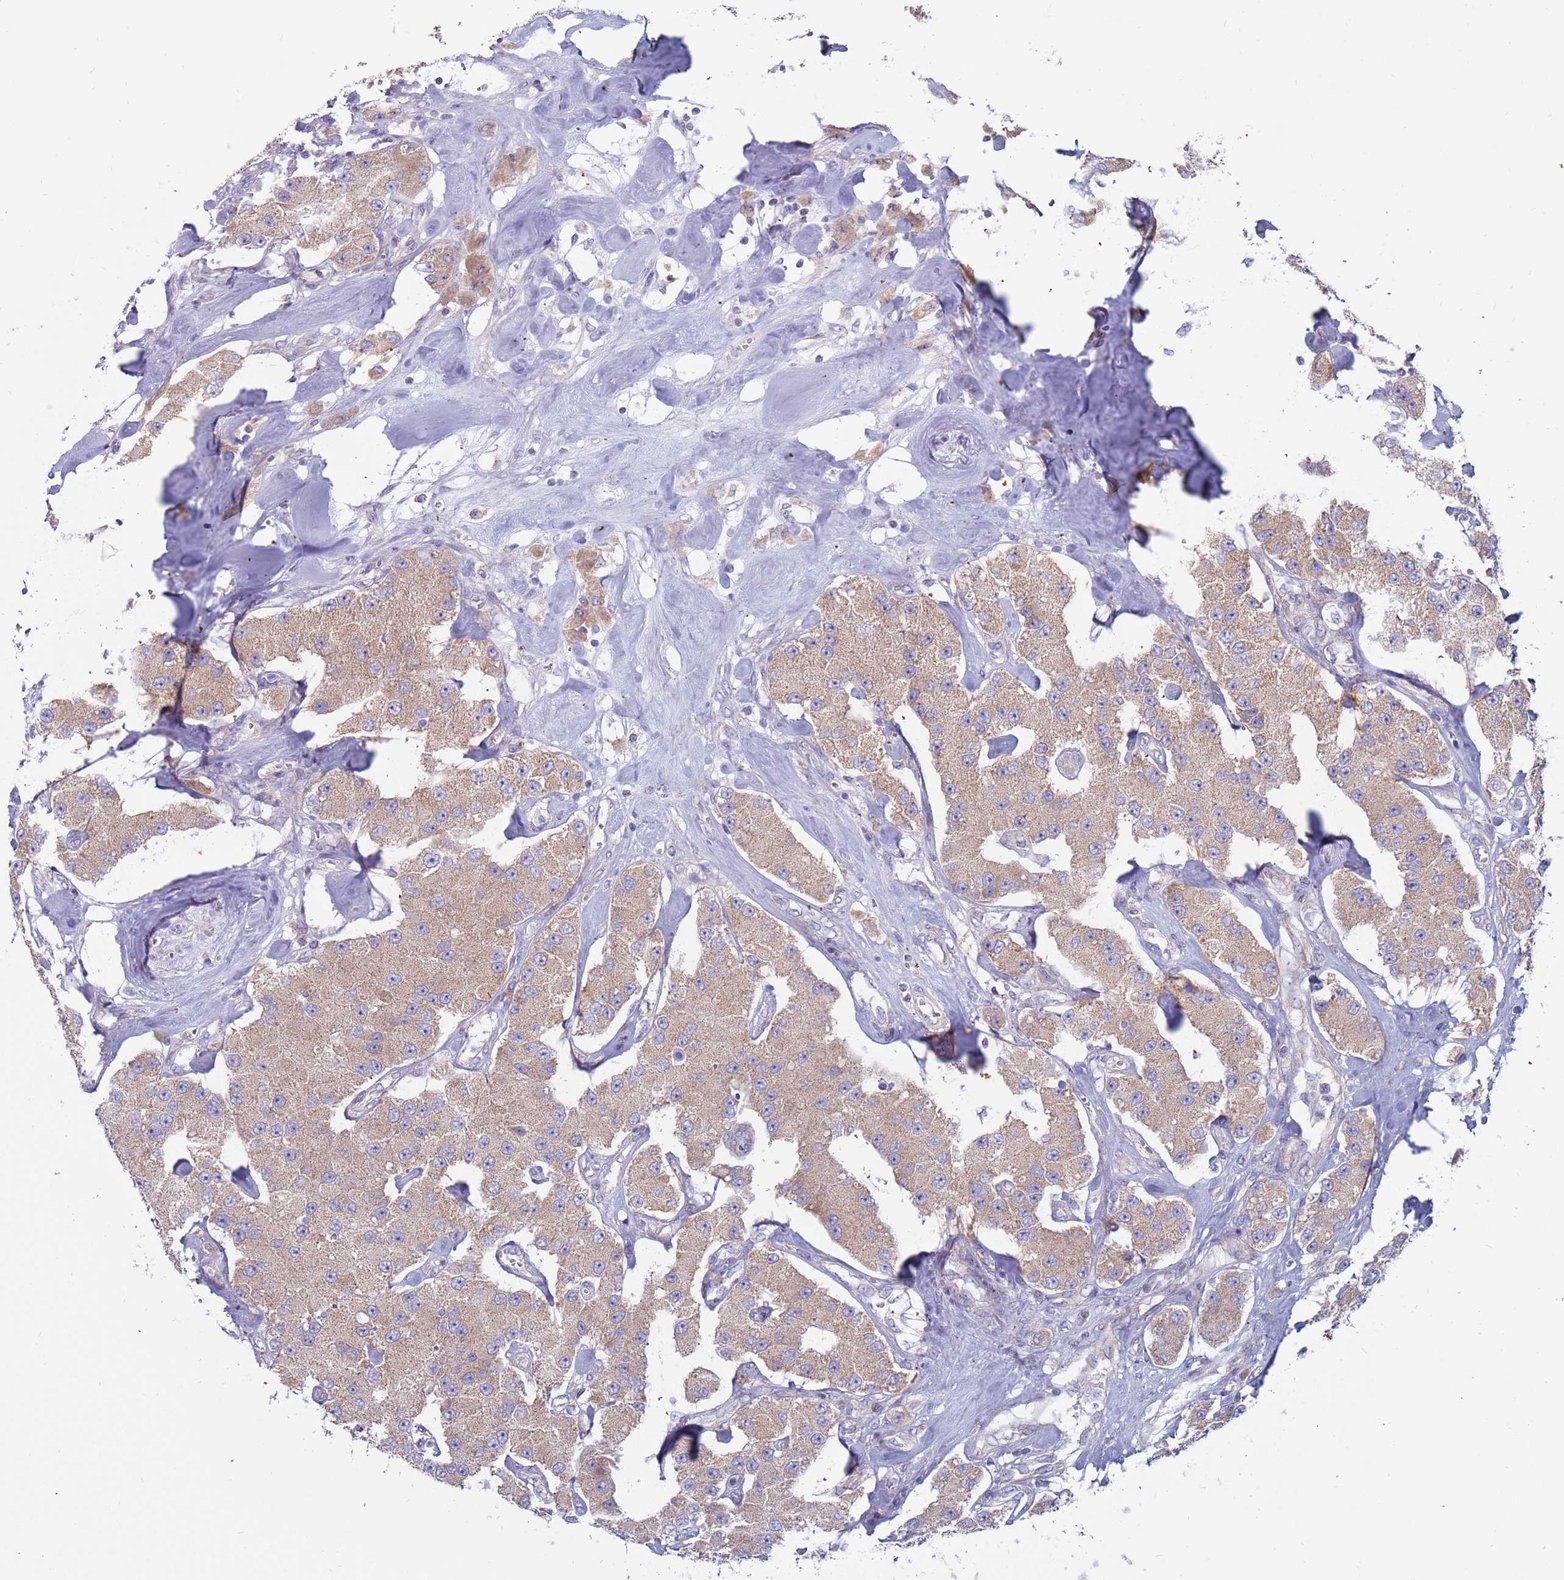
{"staining": {"intensity": "weak", "quantity": "25%-75%", "location": "cytoplasmic/membranous"}, "tissue": "carcinoid", "cell_type": "Tumor cells", "image_type": "cancer", "snomed": [{"axis": "morphology", "description": "Carcinoid, malignant, NOS"}, {"axis": "topography", "description": "Pancreas"}], "caption": "A histopathology image of human carcinoid (malignant) stained for a protein reveals weak cytoplasmic/membranous brown staining in tumor cells. Nuclei are stained in blue.", "gene": "UQCRQ", "patient": {"sex": "male", "age": 41}}